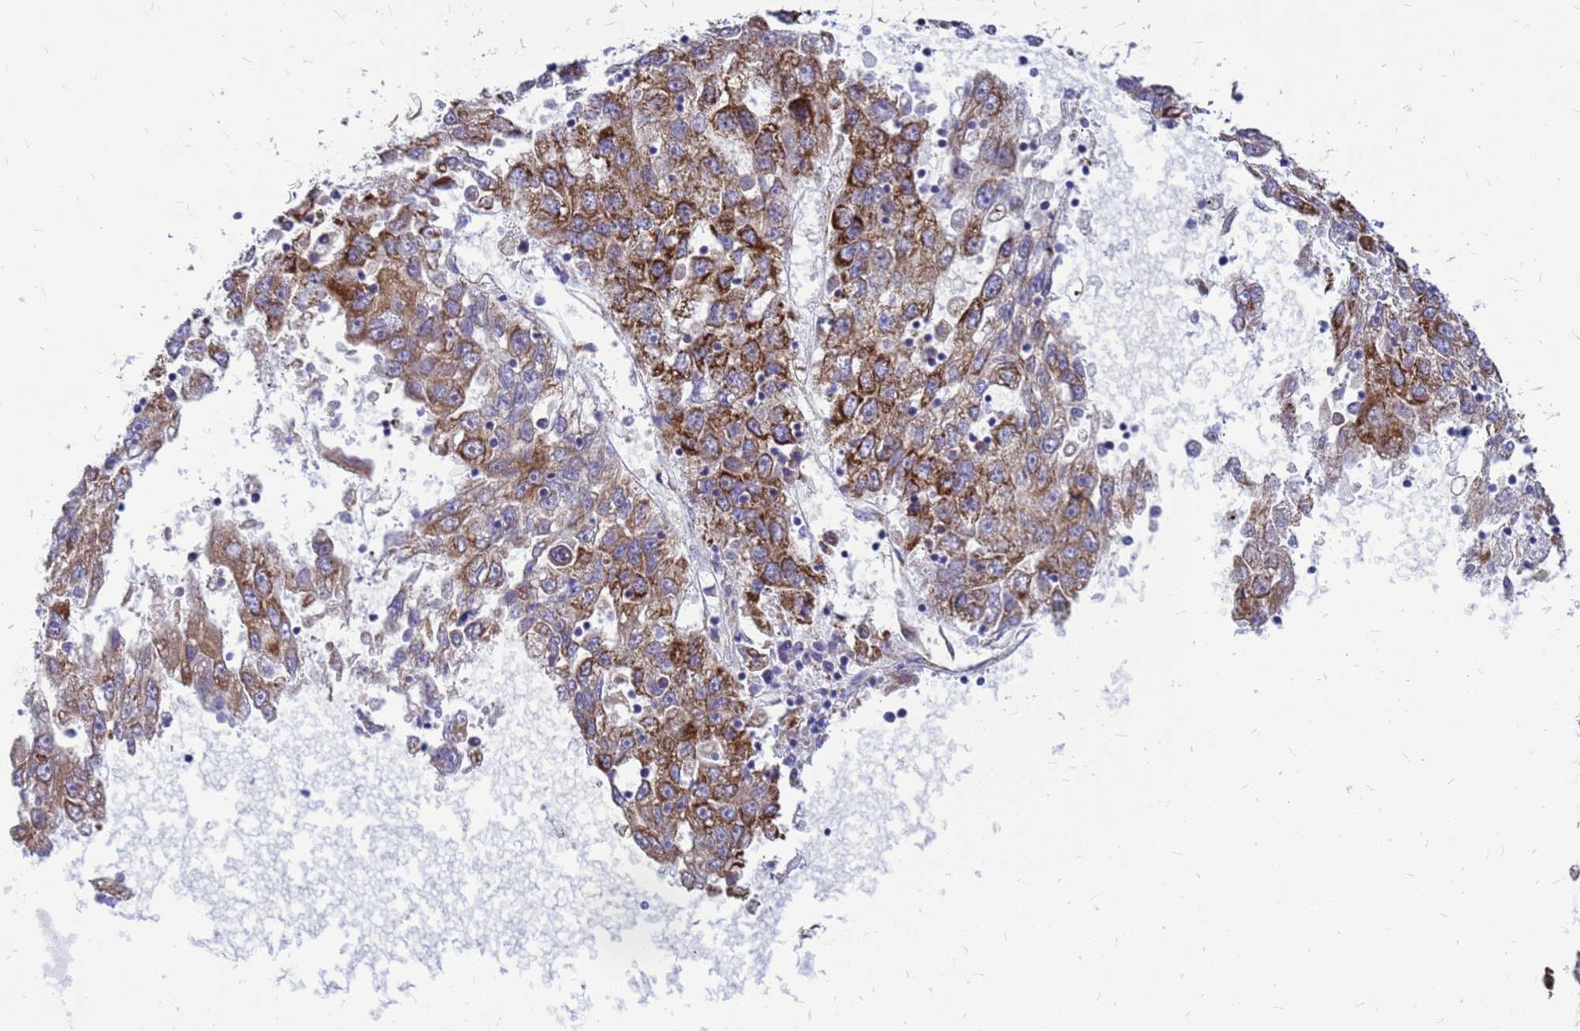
{"staining": {"intensity": "moderate", "quantity": ">75%", "location": "cytoplasmic/membranous"}, "tissue": "liver cancer", "cell_type": "Tumor cells", "image_type": "cancer", "snomed": [{"axis": "morphology", "description": "Carcinoma, Hepatocellular, NOS"}, {"axis": "topography", "description": "Liver"}], "caption": "Immunohistochemistry (IHC) staining of liver hepatocellular carcinoma, which displays medium levels of moderate cytoplasmic/membranous positivity in about >75% of tumor cells indicating moderate cytoplasmic/membranous protein expression. The staining was performed using DAB (3,3'-diaminobenzidine) (brown) for protein detection and nuclei were counterstained in hematoxylin (blue).", "gene": "FSTL4", "patient": {"sex": "male", "age": 49}}